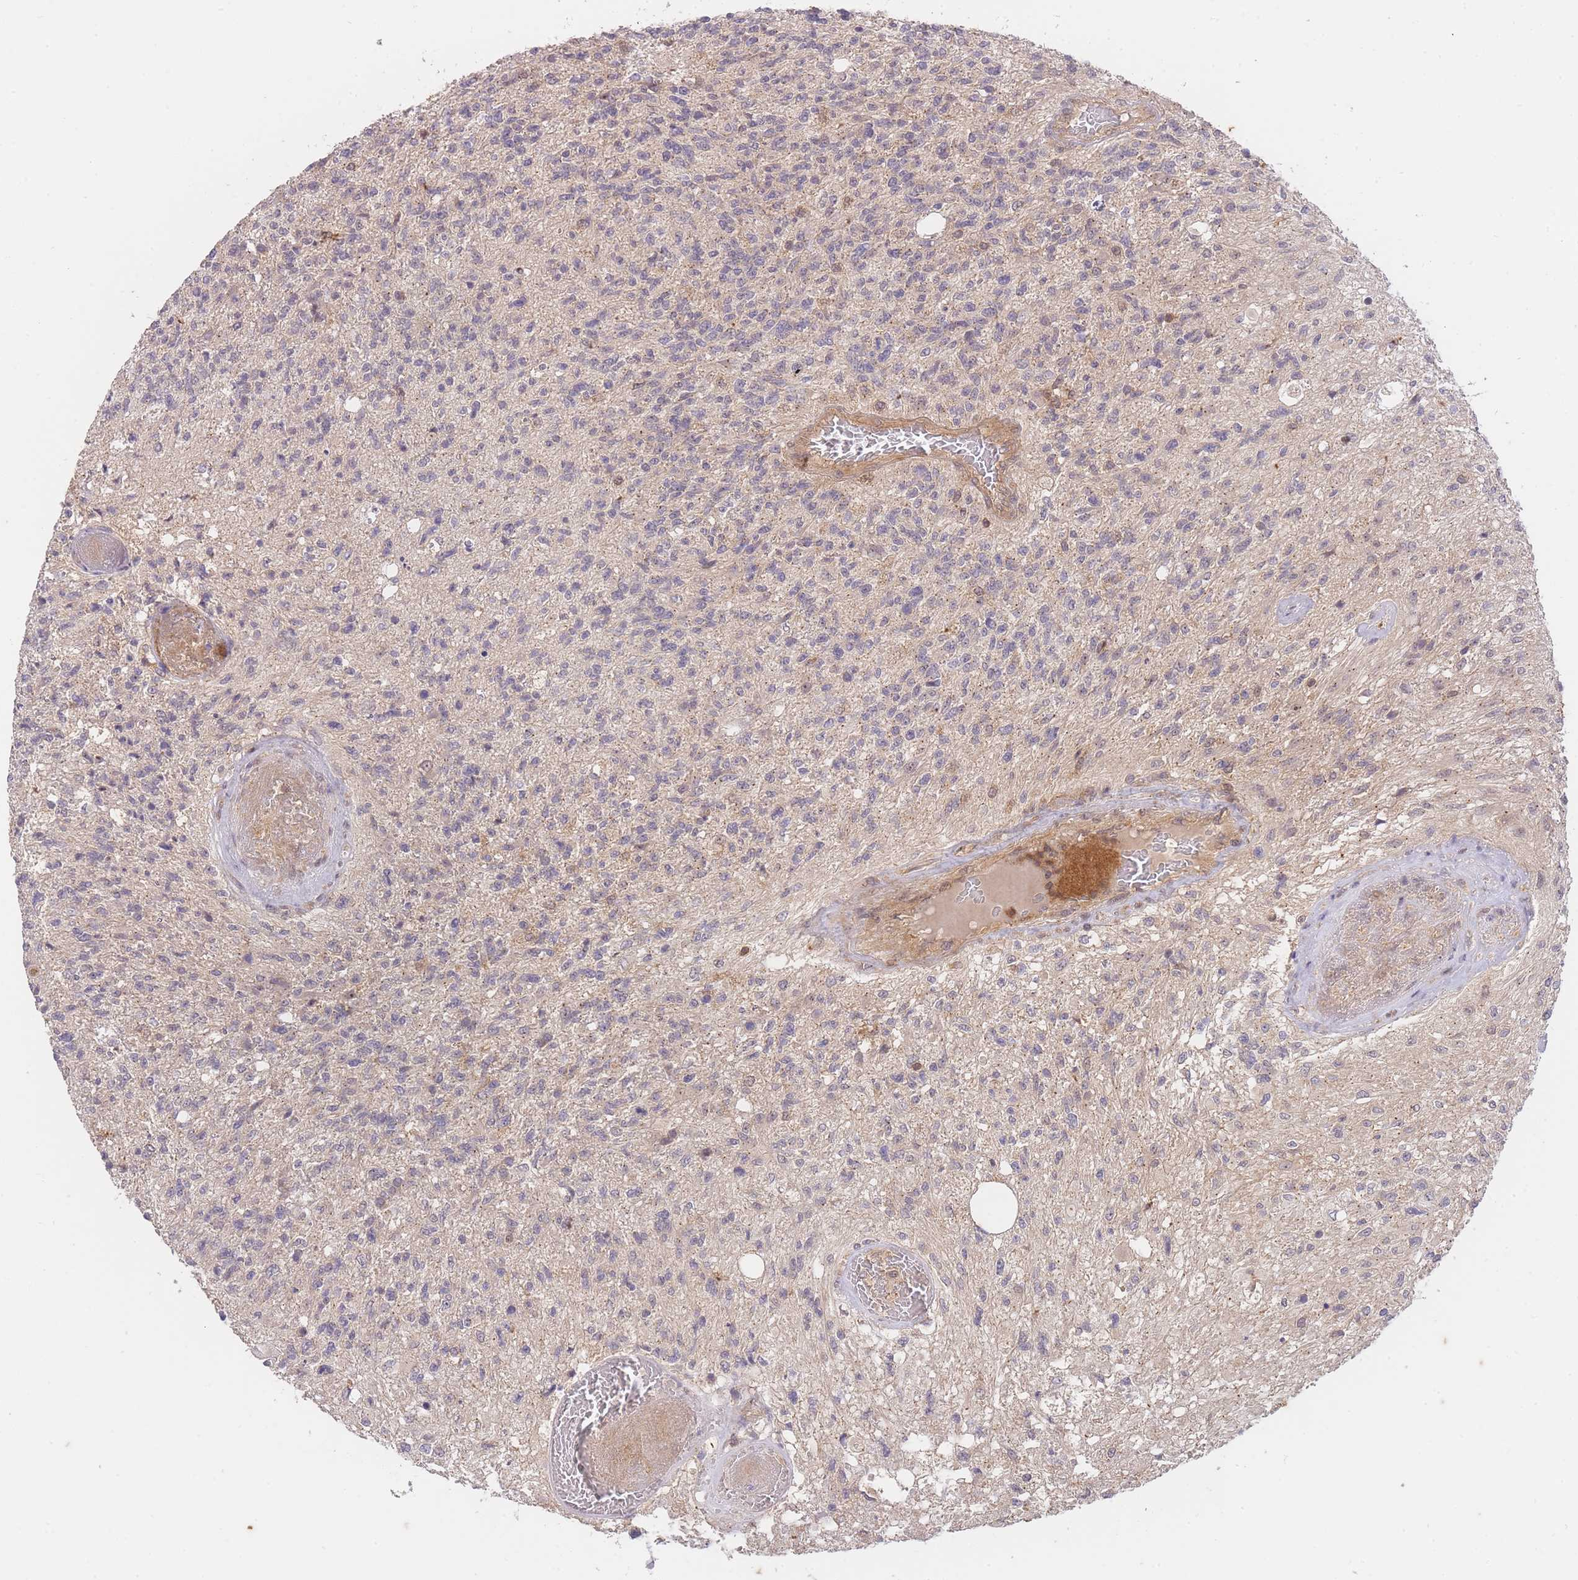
{"staining": {"intensity": "negative", "quantity": "none", "location": "none"}, "tissue": "glioma", "cell_type": "Tumor cells", "image_type": "cancer", "snomed": [{"axis": "morphology", "description": "Glioma, malignant, High grade"}, {"axis": "topography", "description": "Brain"}], "caption": "Tumor cells show no significant staining in malignant glioma (high-grade).", "gene": "ST8SIA4", "patient": {"sex": "male", "age": 56}}